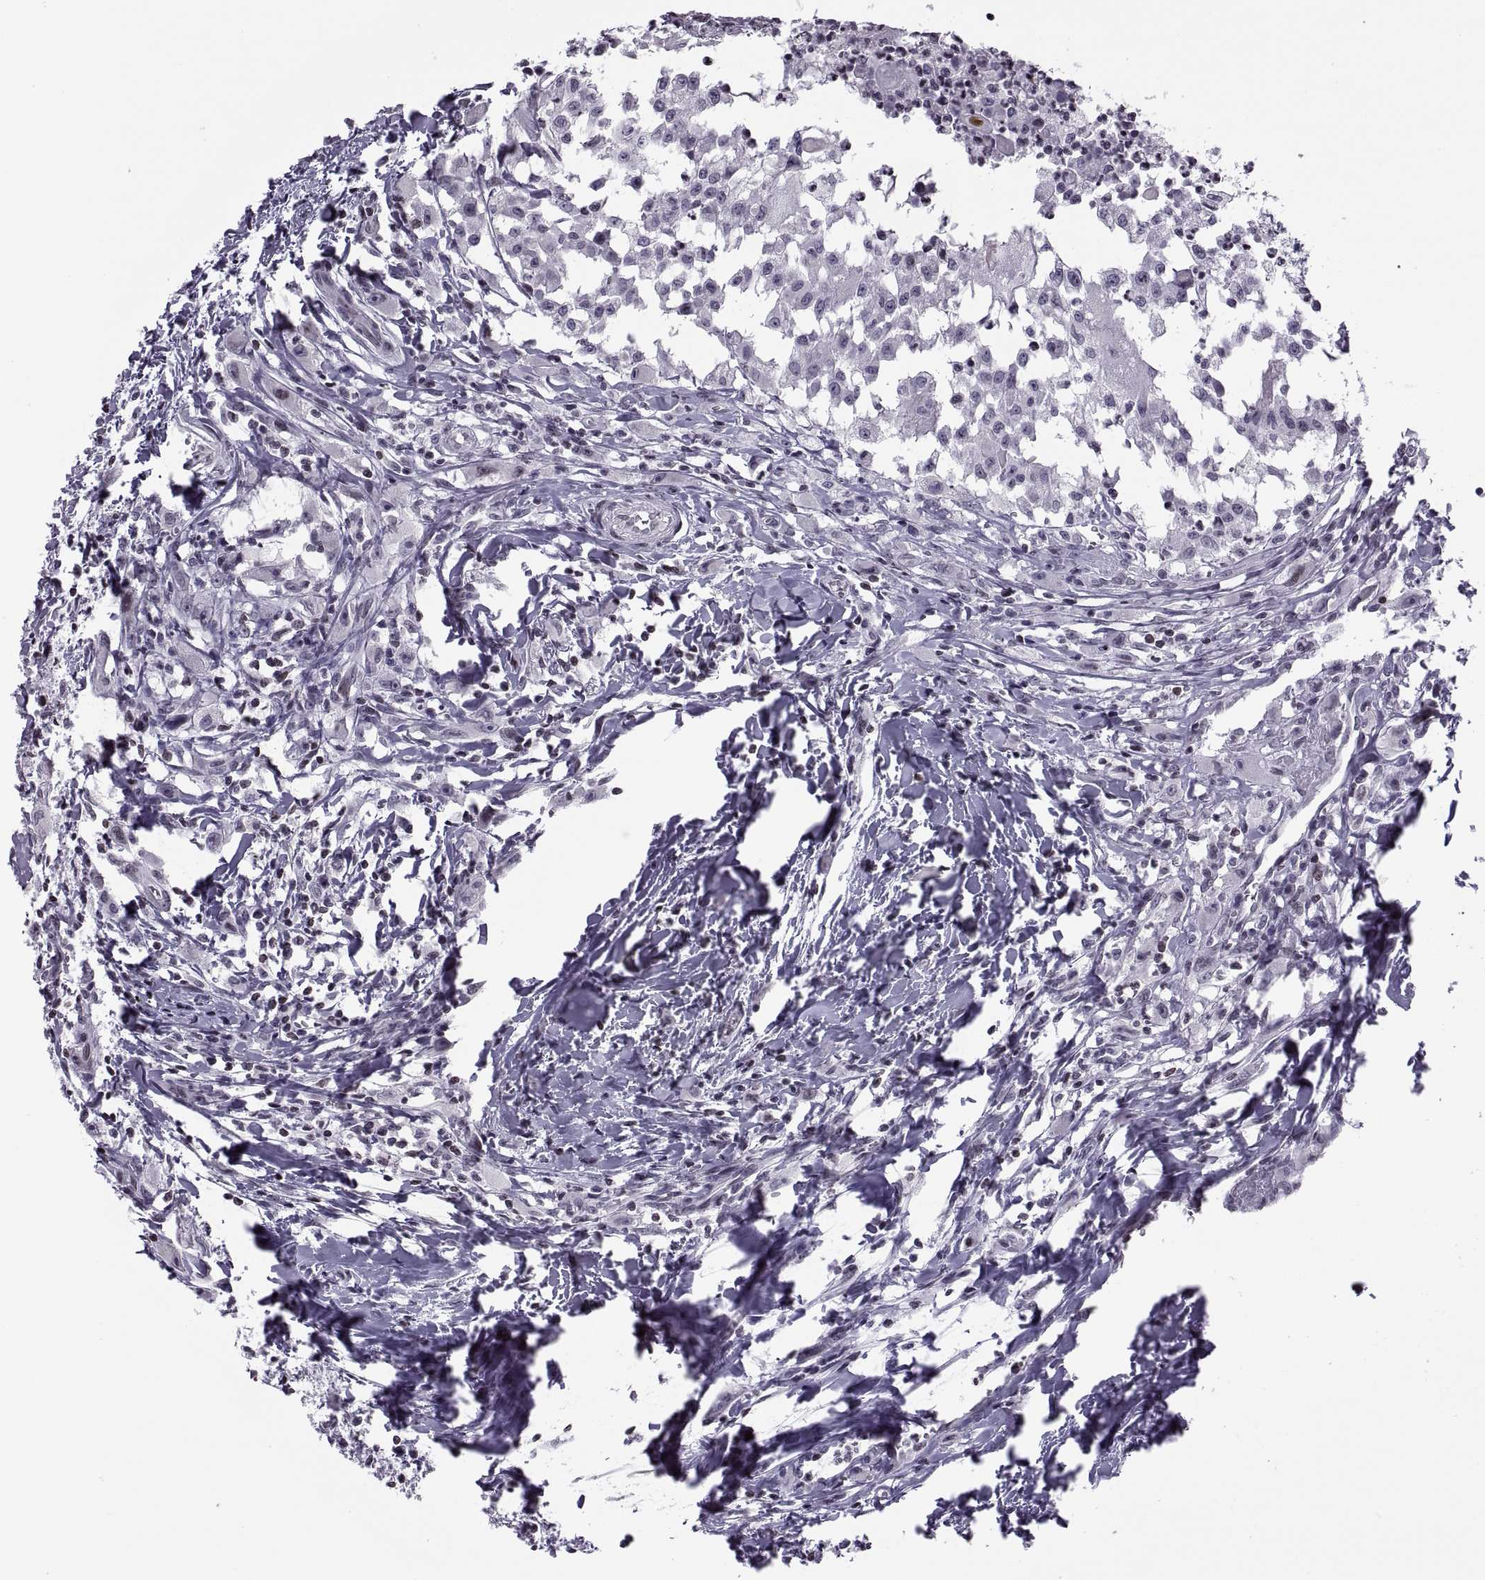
{"staining": {"intensity": "negative", "quantity": "none", "location": "none"}, "tissue": "head and neck cancer", "cell_type": "Tumor cells", "image_type": "cancer", "snomed": [{"axis": "morphology", "description": "Squamous cell carcinoma, NOS"}, {"axis": "morphology", "description": "Squamous cell carcinoma, metastatic, NOS"}, {"axis": "topography", "description": "Oral tissue"}, {"axis": "topography", "description": "Head-Neck"}], "caption": "This is a photomicrograph of immunohistochemistry (IHC) staining of head and neck cancer, which shows no expression in tumor cells. (Stains: DAB immunohistochemistry with hematoxylin counter stain, Microscopy: brightfield microscopy at high magnification).", "gene": "H1-8", "patient": {"sex": "female", "age": 85}}